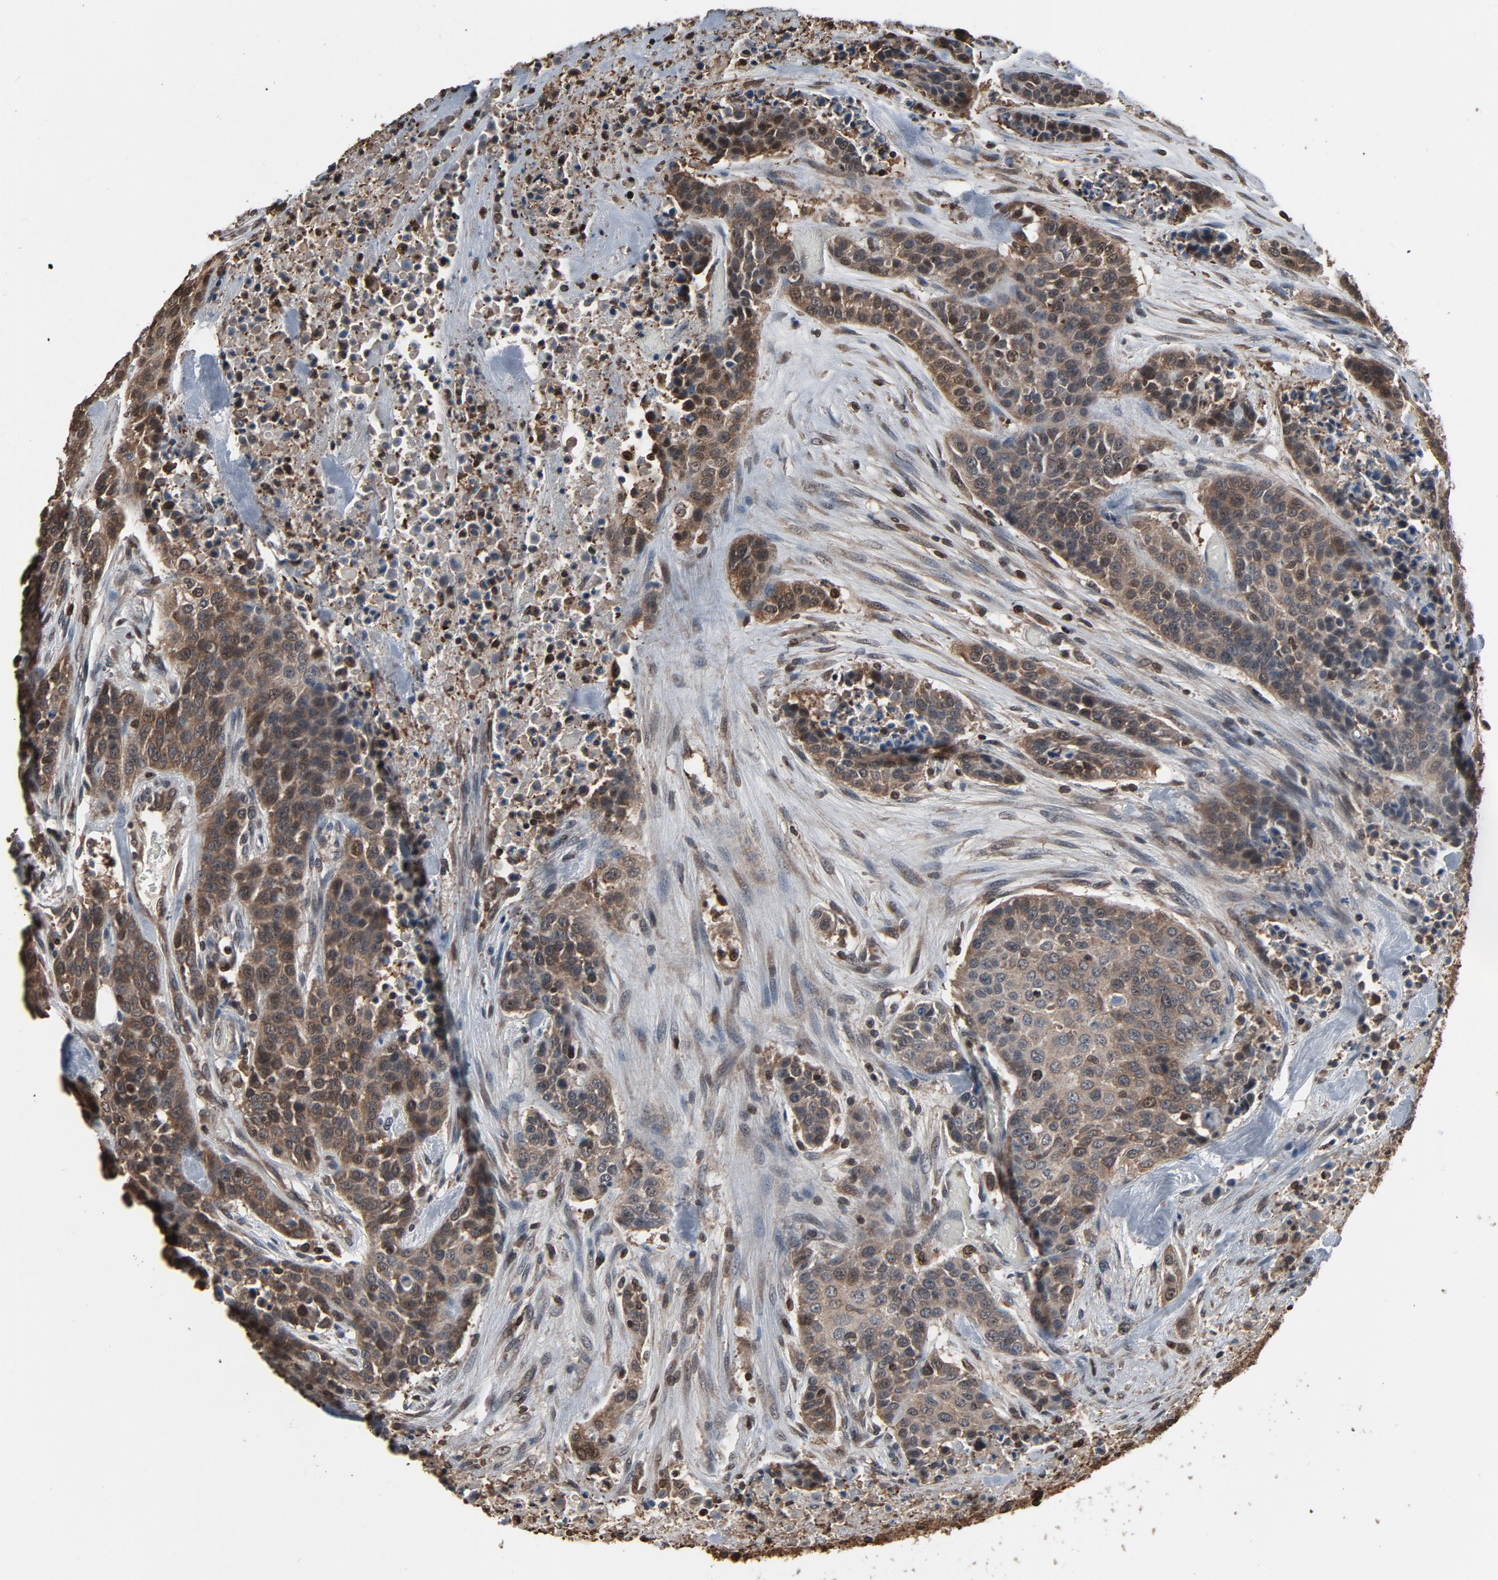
{"staining": {"intensity": "weak", "quantity": ">75%", "location": "cytoplasmic/membranous"}, "tissue": "urothelial cancer", "cell_type": "Tumor cells", "image_type": "cancer", "snomed": [{"axis": "morphology", "description": "Urothelial carcinoma, High grade"}, {"axis": "topography", "description": "Urinary bladder"}], "caption": "A low amount of weak cytoplasmic/membranous positivity is present in approximately >75% of tumor cells in urothelial cancer tissue. The protein is shown in brown color, while the nuclei are stained blue.", "gene": "UBE2D1", "patient": {"sex": "male", "age": 74}}